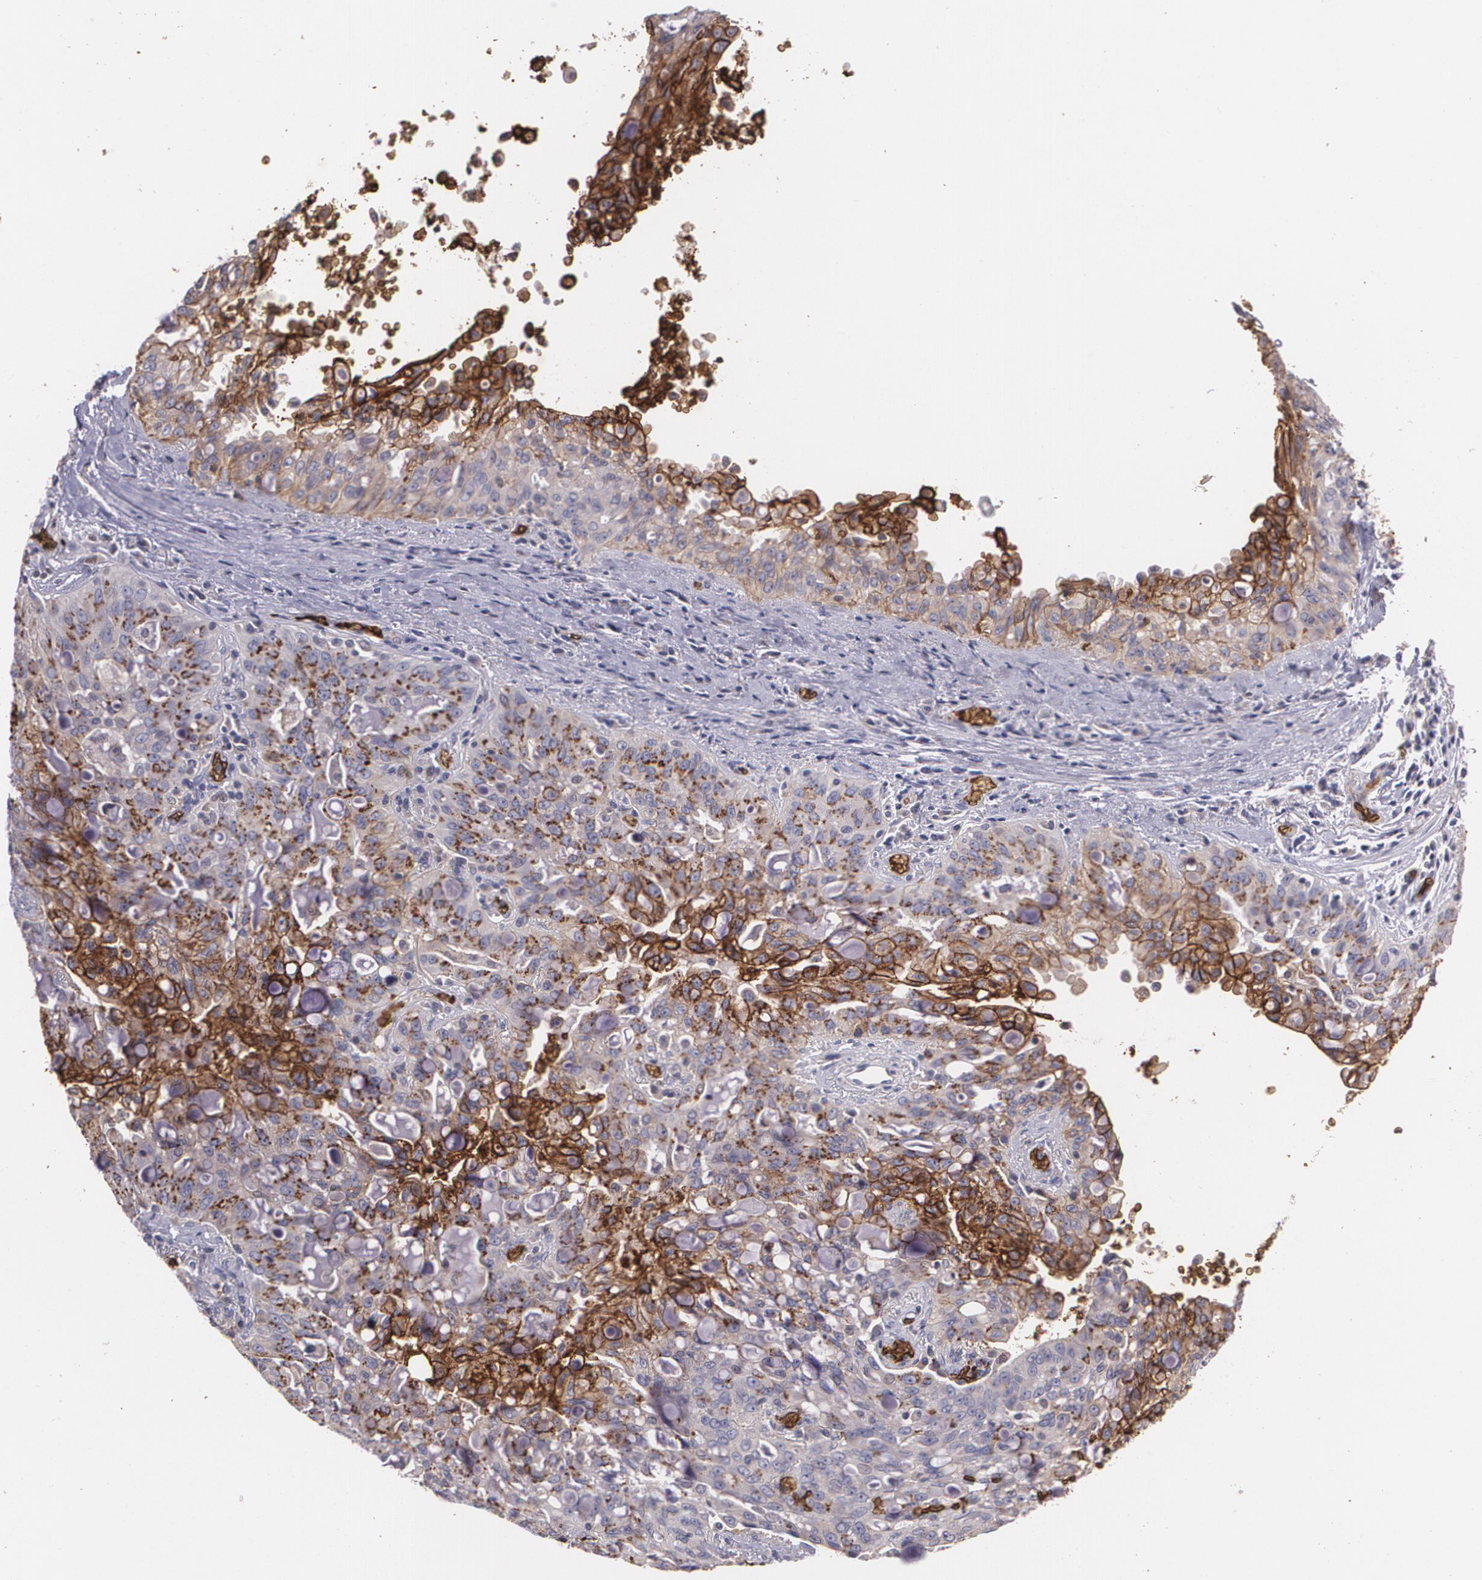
{"staining": {"intensity": "strong", "quantity": "25%-75%", "location": "cytoplasmic/membranous"}, "tissue": "lung cancer", "cell_type": "Tumor cells", "image_type": "cancer", "snomed": [{"axis": "morphology", "description": "Adenocarcinoma, NOS"}, {"axis": "topography", "description": "Lung"}], "caption": "DAB immunohistochemical staining of human lung adenocarcinoma exhibits strong cytoplasmic/membranous protein positivity in about 25%-75% of tumor cells.", "gene": "SLC2A1", "patient": {"sex": "female", "age": 44}}